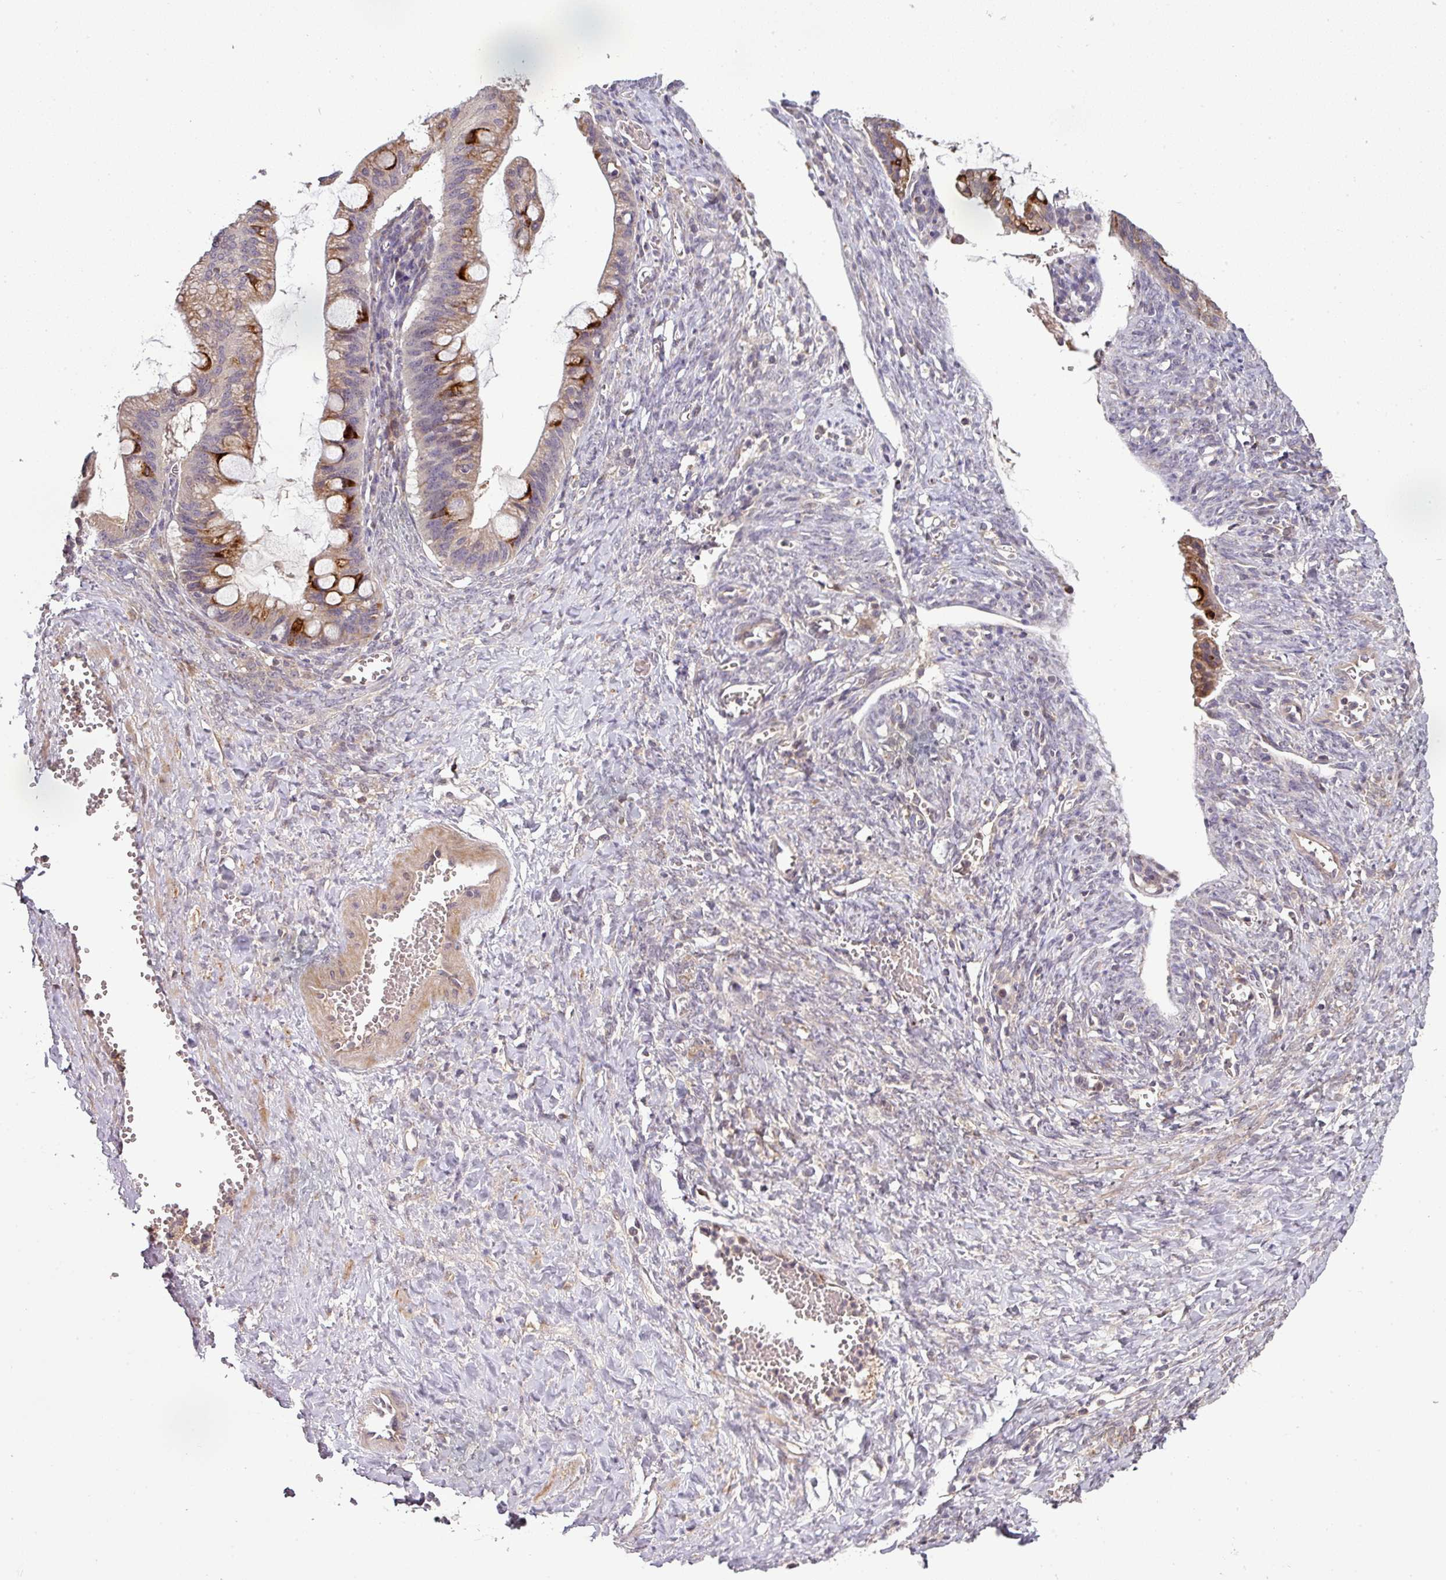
{"staining": {"intensity": "strong", "quantity": "<25%", "location": "cytoplasmic/membranous"}, "tissue": "ovarian cancer", "cell_type": "Tumor cells", "image_type": "cancer", "snomed": [{"axis": "morphology", "description": "Cystadenocarcinoma, mucinous, NOS"}, {"axis": "topography", "description": "Ovary"}], "caption": "Ovarian cancer (mucinous cystadenocarcinoma) stained for a protein (brown) shows strong cytoplasmic/membranous positive expression in about <25% of tumor cells.", "gene": "SPCS3", "patient": {"sex": "female", "age": 73}}